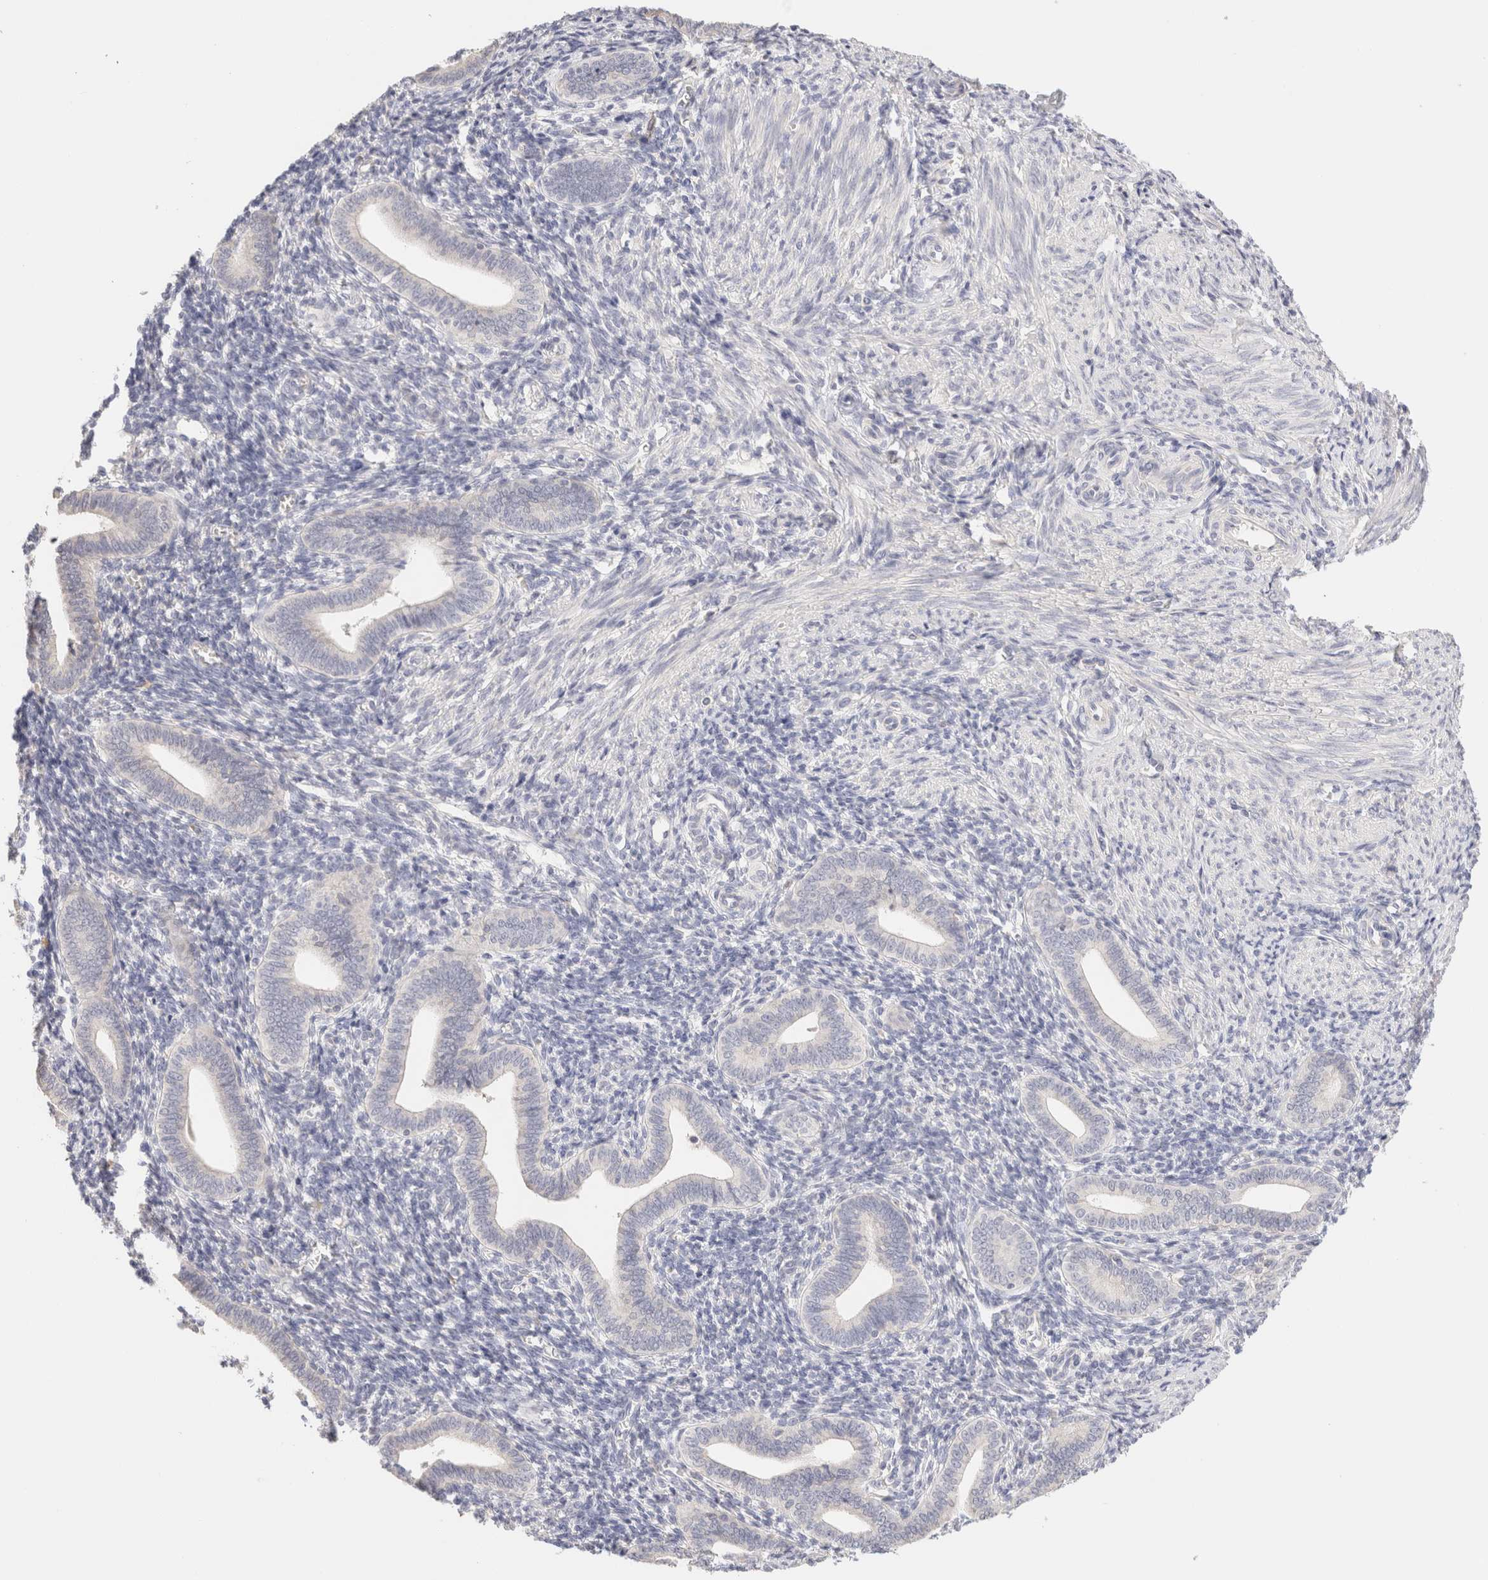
{"staining": {"intensity": "negative", "quantity": "none", "location": "none"}, "tissue": "endometrium", "cell_type": "Cells in endometrial stroma", "image_type": "normal", "snomed": [{"axis": "morphology", "description": "Normal tissue, NOS"}, {"axis": "topography", "description": "Uterus"}, {"axis": "topography", "description": "Endometrium"}], "caption": "Cells in endometrial stroma are negative for protein expression in unremarkable human endometrium.", "gene": "SCGB2A2", "patient": {"sex": "female", "age": 33}}